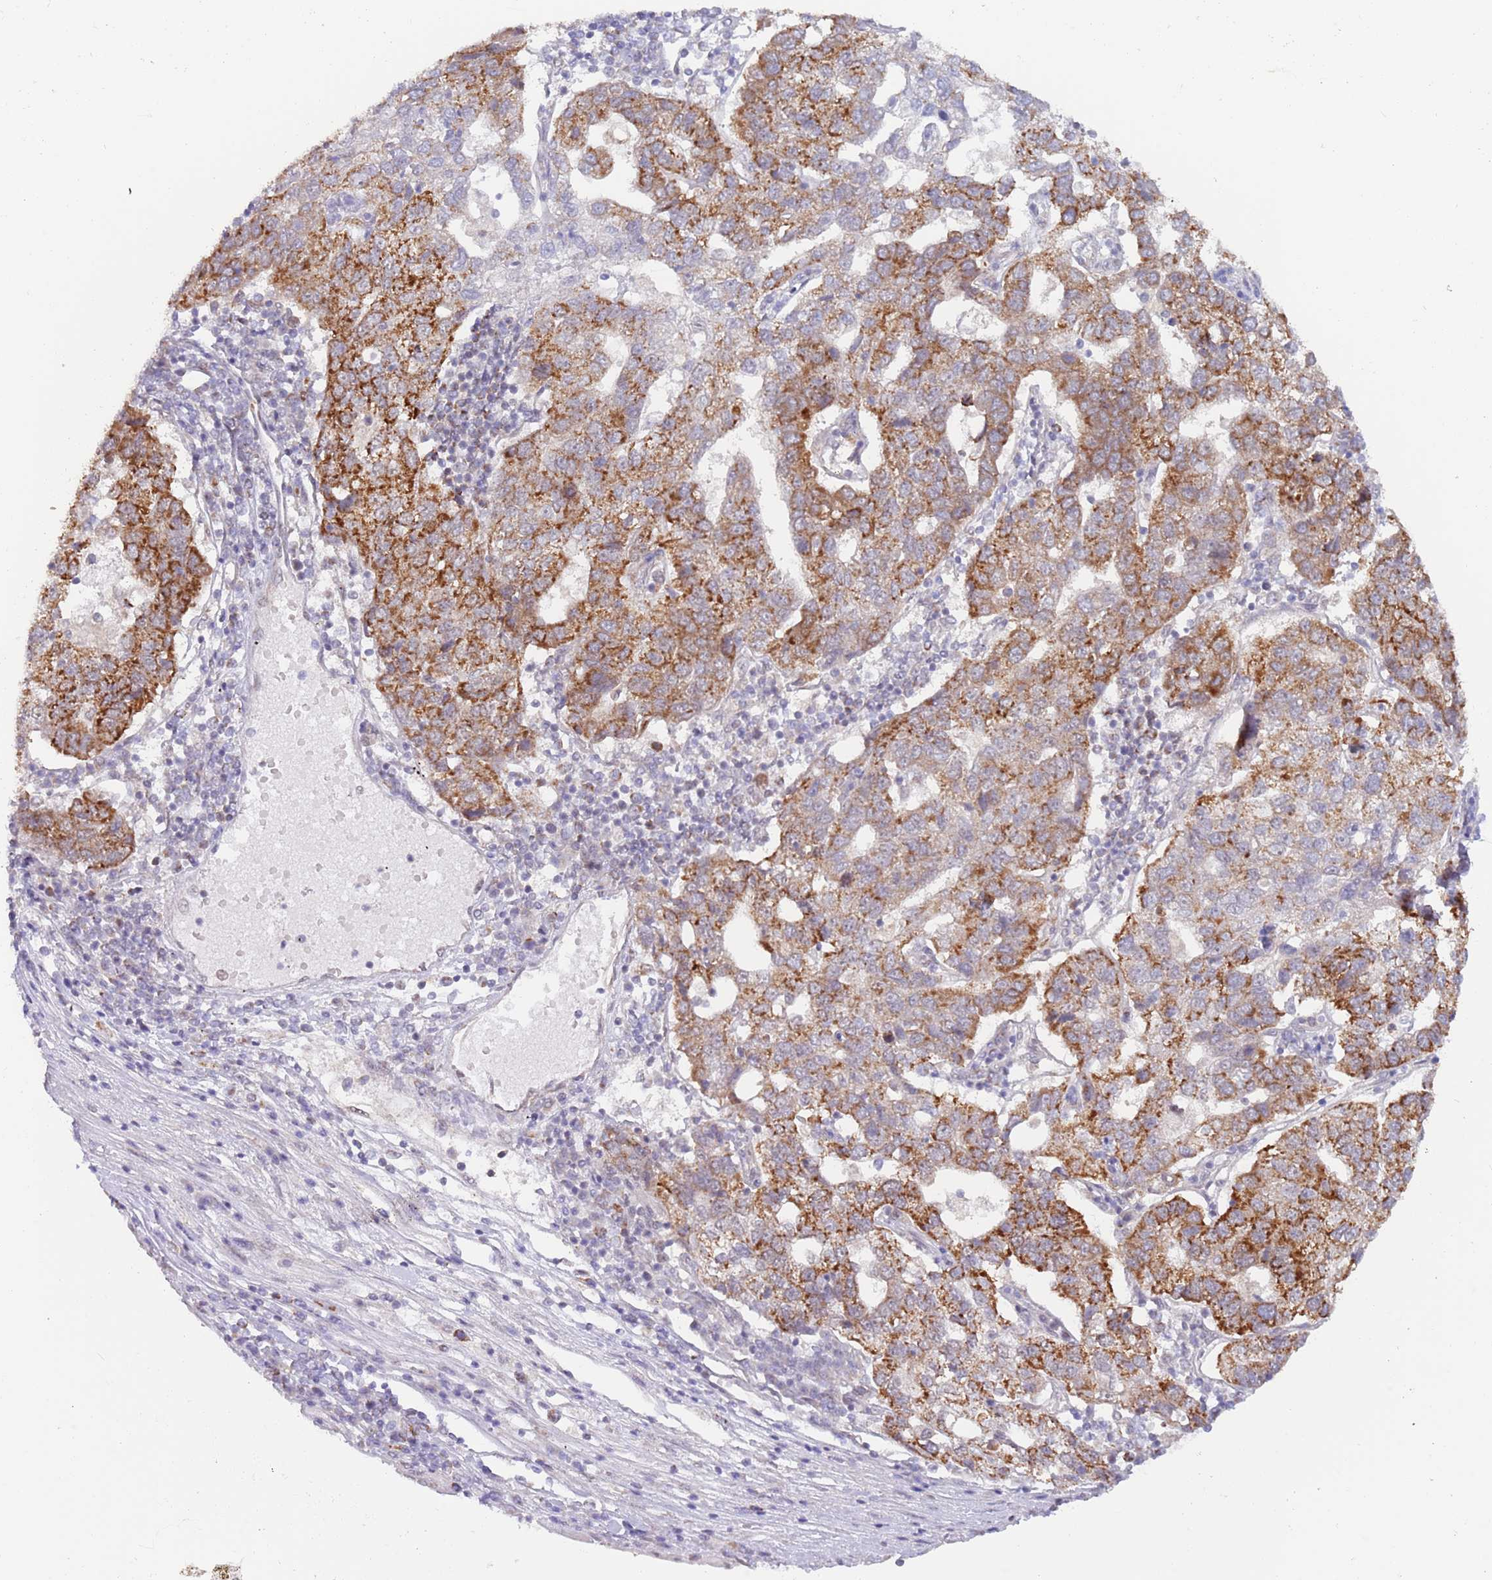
{"staining": {"intensity": "strong", "quantity": "25%-75%", "location": "cytoplasmic/membranous"}, "tissue": "pancreatic cancer", "cell_type": "Tumor cells", "image_type": "cancer", "snomed": [{"axis": "morphology", "description": "Adenocarcinoma, NOS"}, {"axis": "topography", "description": "Pancreas"}], "caption": "This histopathology image demonstrates pancreatic adenocarcinoma stained with IHC to label a protein in brown. The cytoplasmic/membranous of tumor cells show strong positivity for the protein. Nuclei are counter-stained blue.", "gene": "UQCC3", "patient": {"sex": "female", "age": 61}}